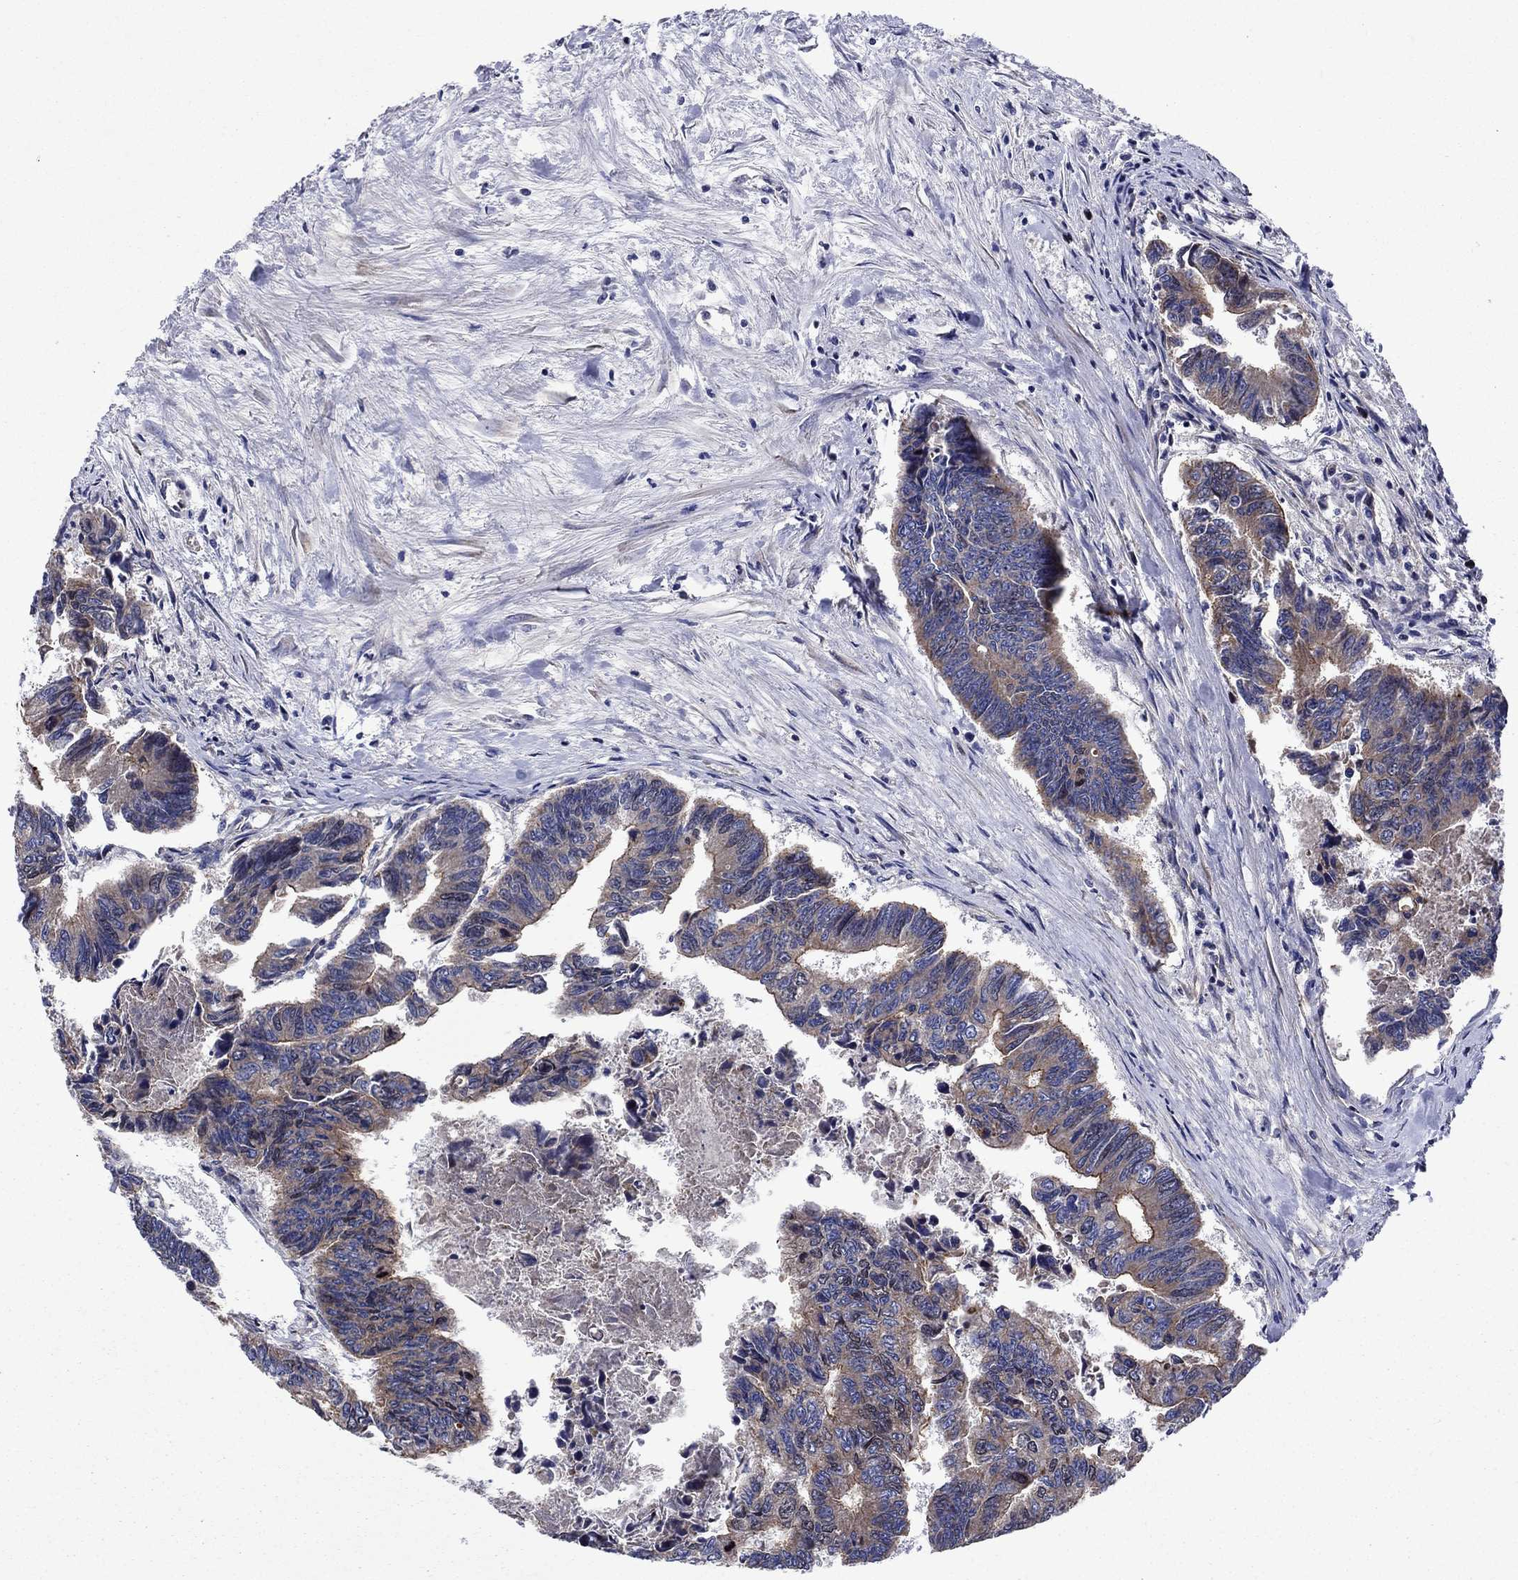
{"staining": {"intensity": "weak", "quantity": "25%-75%", "location": "cytoplasmic/membranous"}, "tissue": "colorectal cancer", "cell_type": "Tumor cells", "image_type": "cancer", "snomed": [{"axis": "morphology", "description": "Adenocarcinoma, NOS"}, {"axis": "topography", "description": "Colon"}], "caption": "Immunohistochemistry (IHC) image of human adenocarcinoma (colorectal) stained for a protein (brown), which reveals low levels of weak cytoplasmic/membranous expression in approximately 25%-75% of tumor cells.", "gene": "KIF22", "patient": {"sex": "female", "age": 65}}